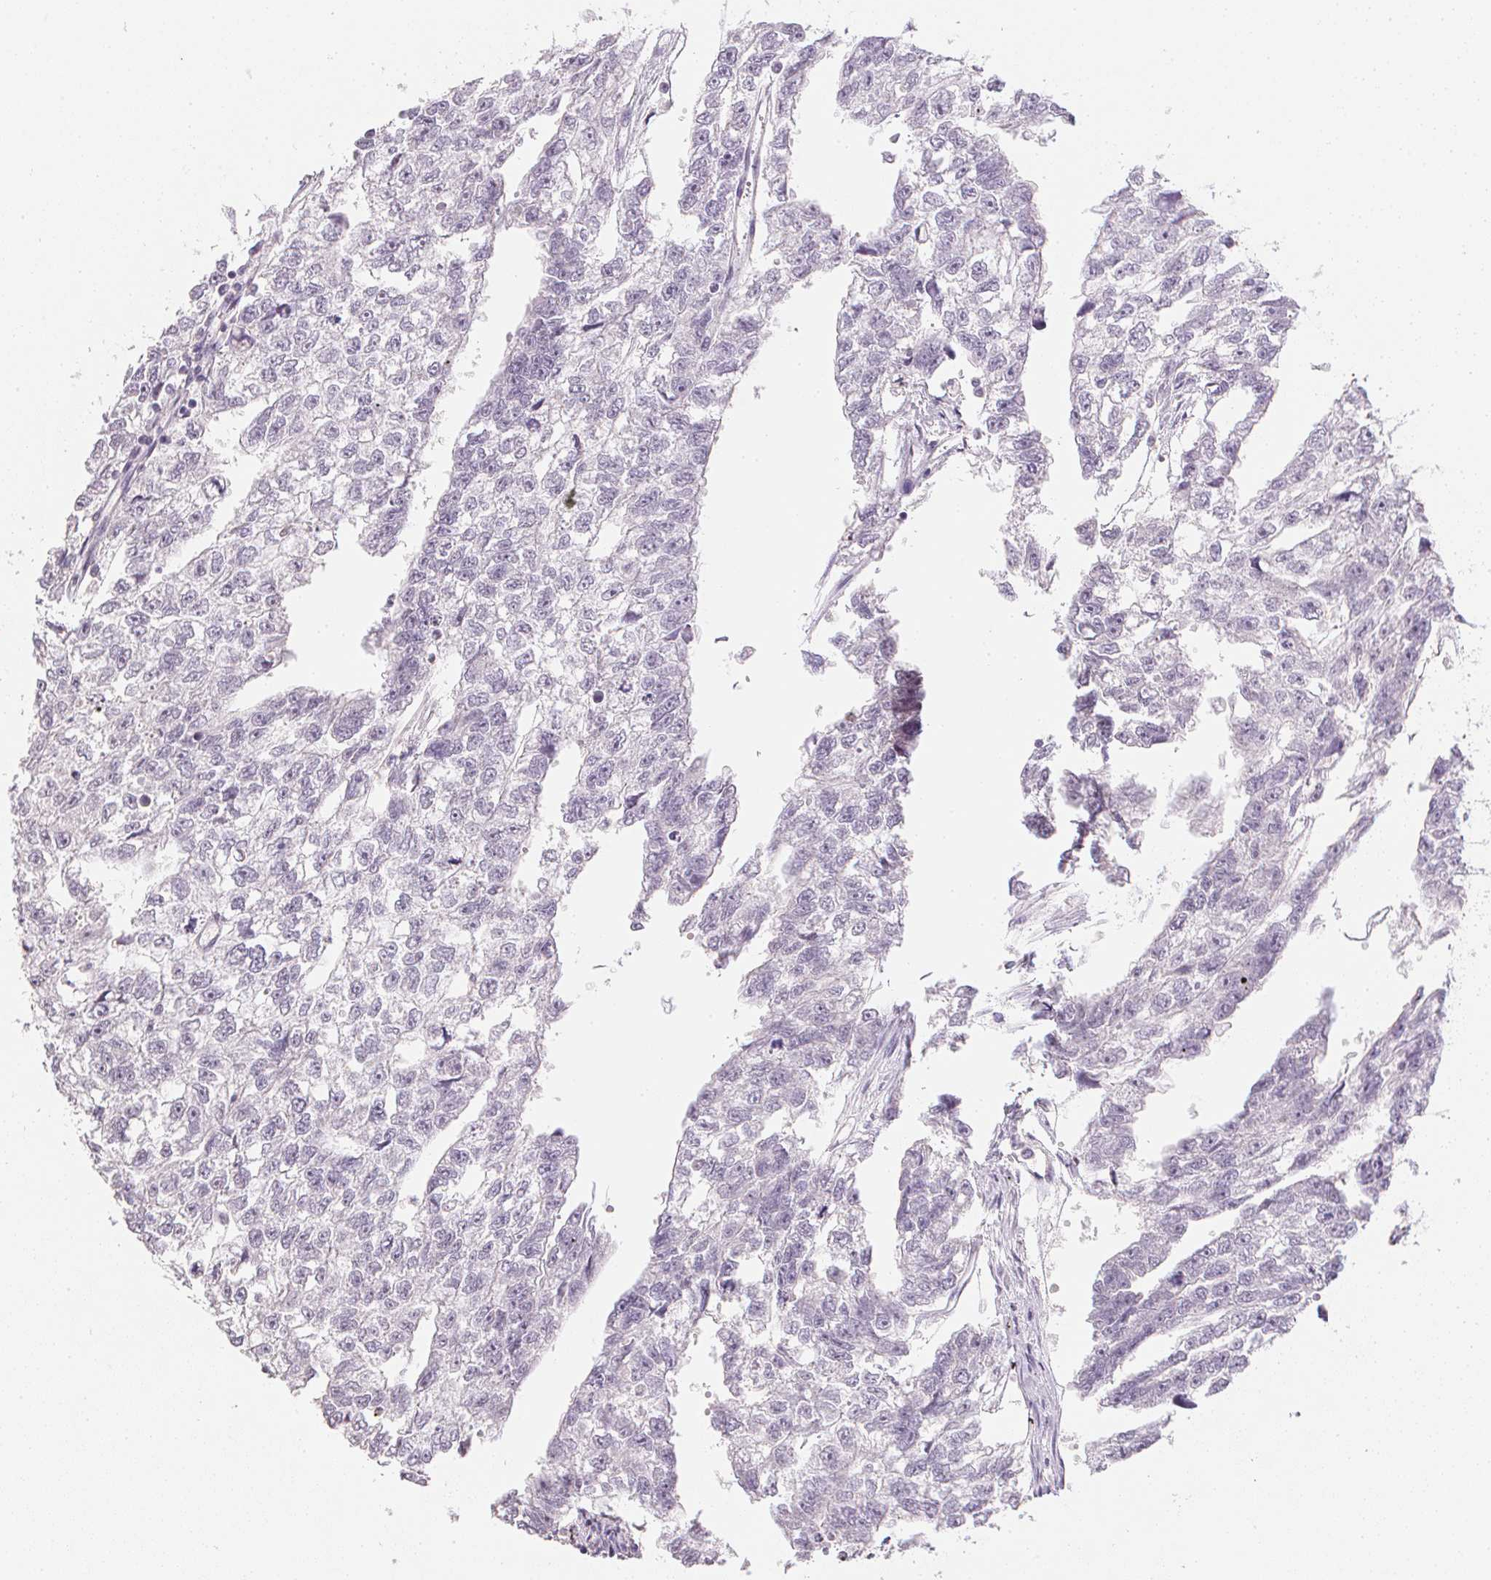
{"staining": {"intensity": "negative", "quantity": "none", "location": "none"}, "tissue": "testis cancer", "cell_type": "Tumor cells", "image_type": "cancer", "snomed": [{"axis": "morphology", "description": "Carcinoma, Embryonal, NOS"}, {"axis": "morphology", "description": "Teratoma, malignant, NOS"}, {"axis": "topography", "description": "Testis"}], "caption": "This is a histopathology image of immunohistochemistry staining of malignant teratoma (testis), which shows no expression in tumor cells.", "gene": "PPY", "patient": {"sex": "male", "age": 44}}